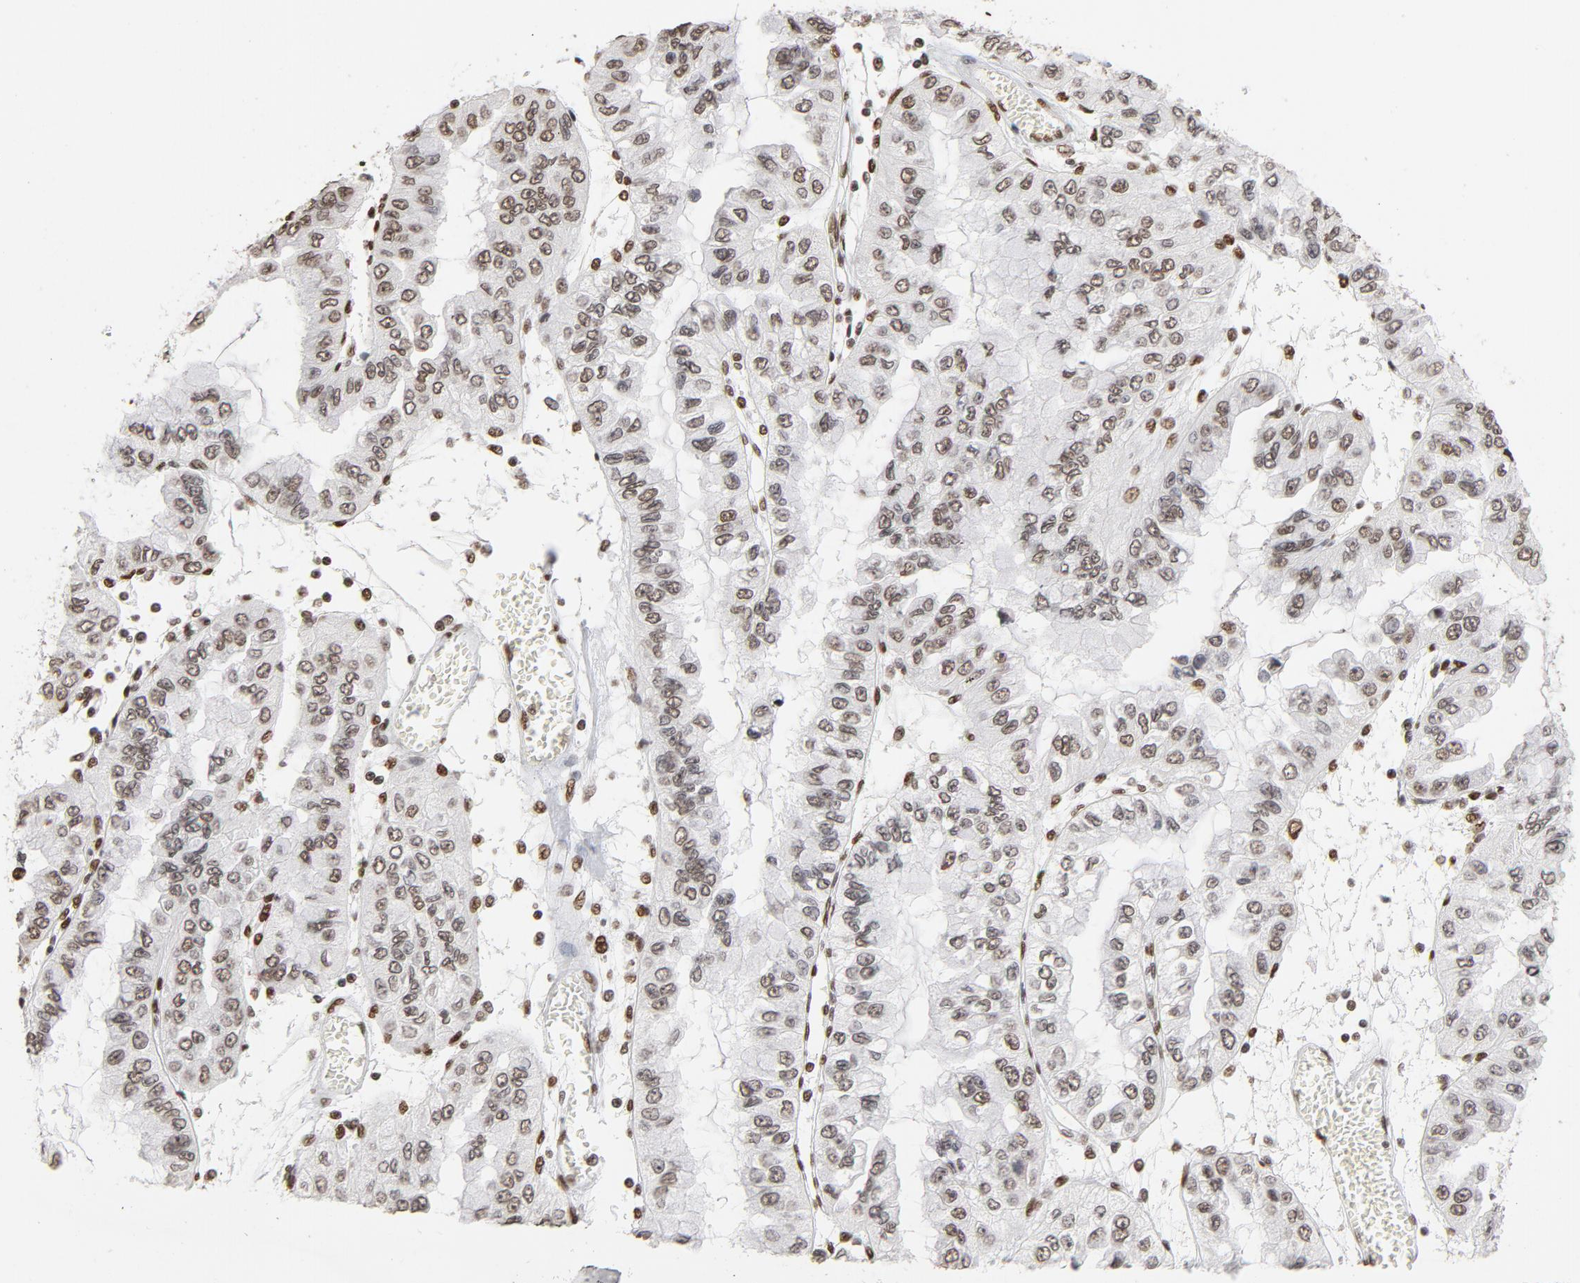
{"staining": {"intensity": "moderate", "quantity": ">75%", "location": "nuclear"}, "tissue": "liver cancer", "cell_type": "Tumor cells", "image_type": "cancer", "snomed": [{"axis": "morphology", "description": "Cholangiocarcinoma"}, {"axis": "topography", "description": "Liver"}], "caption": "Brown immunohistochemical staining in liver cancer exhibits moderate nuclear expression in approximately >75% of tumor cells.", "gene": "TP53BP1", "patient": {"sex": "female", "age": 79}}